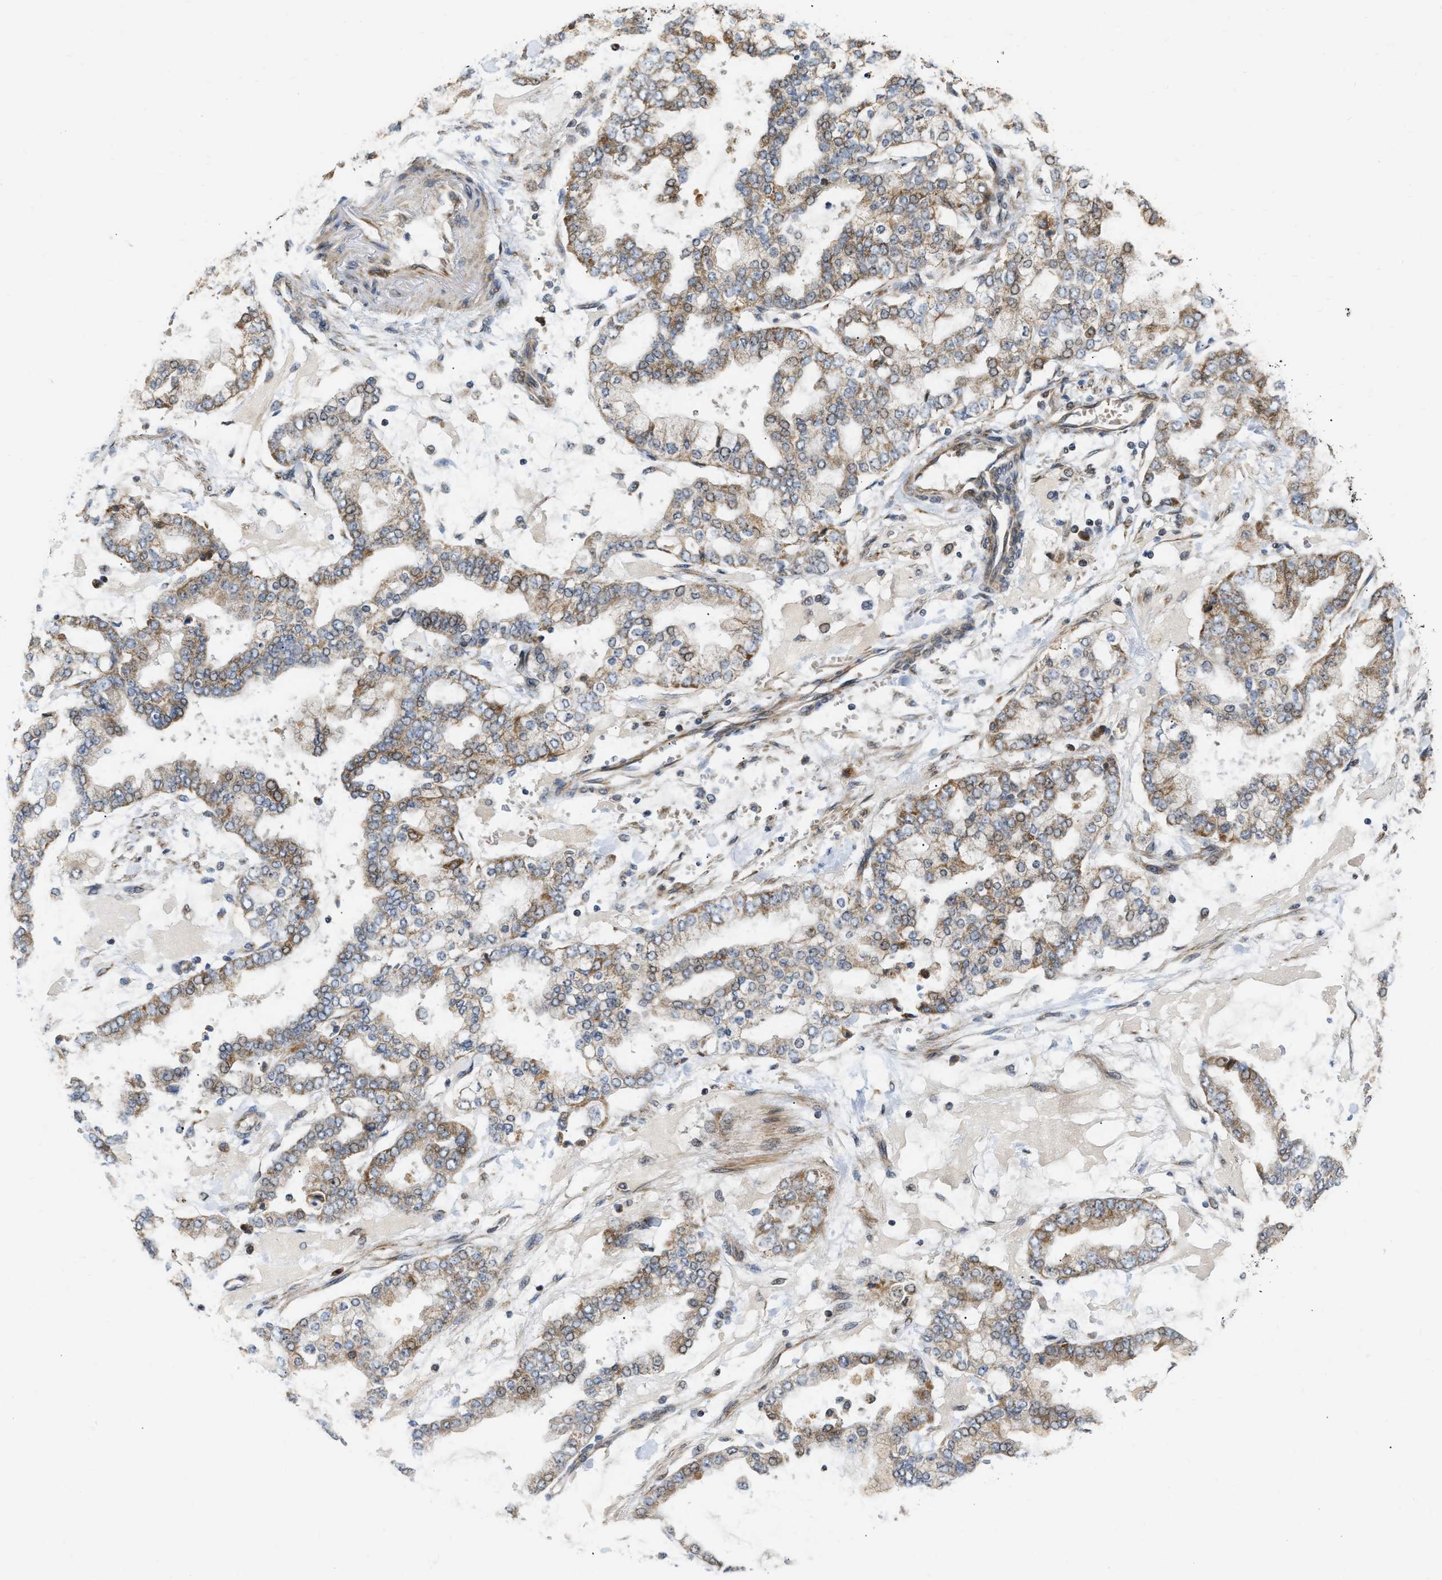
{"staining": {"intensity": "moderate", "quantity": ">75%", "location": "cytoplasmic/membranous"}, "tissue": "stomach cancer", "cell_type": "Tumor cells", "image_type": "cancer", "snomed": [{"axis": "morphology", "description": "Normal tissue, NOS"}, {"axis": "morphology", "description": "Adenocarcinoma, NOS"}, {"axis": "topography", "description": "Stomach, upper"}, {"axis": "topography", "description": "Stomach"}], "caption": "The image exhibits staining of stomach cancer (adenocarcinoma), revealing moderate cytoplasmic/membranous protein staining (brown color) within tumor cells.", "gene": "DEPTOR", "patient": {"sex": "male", "age": 76}}